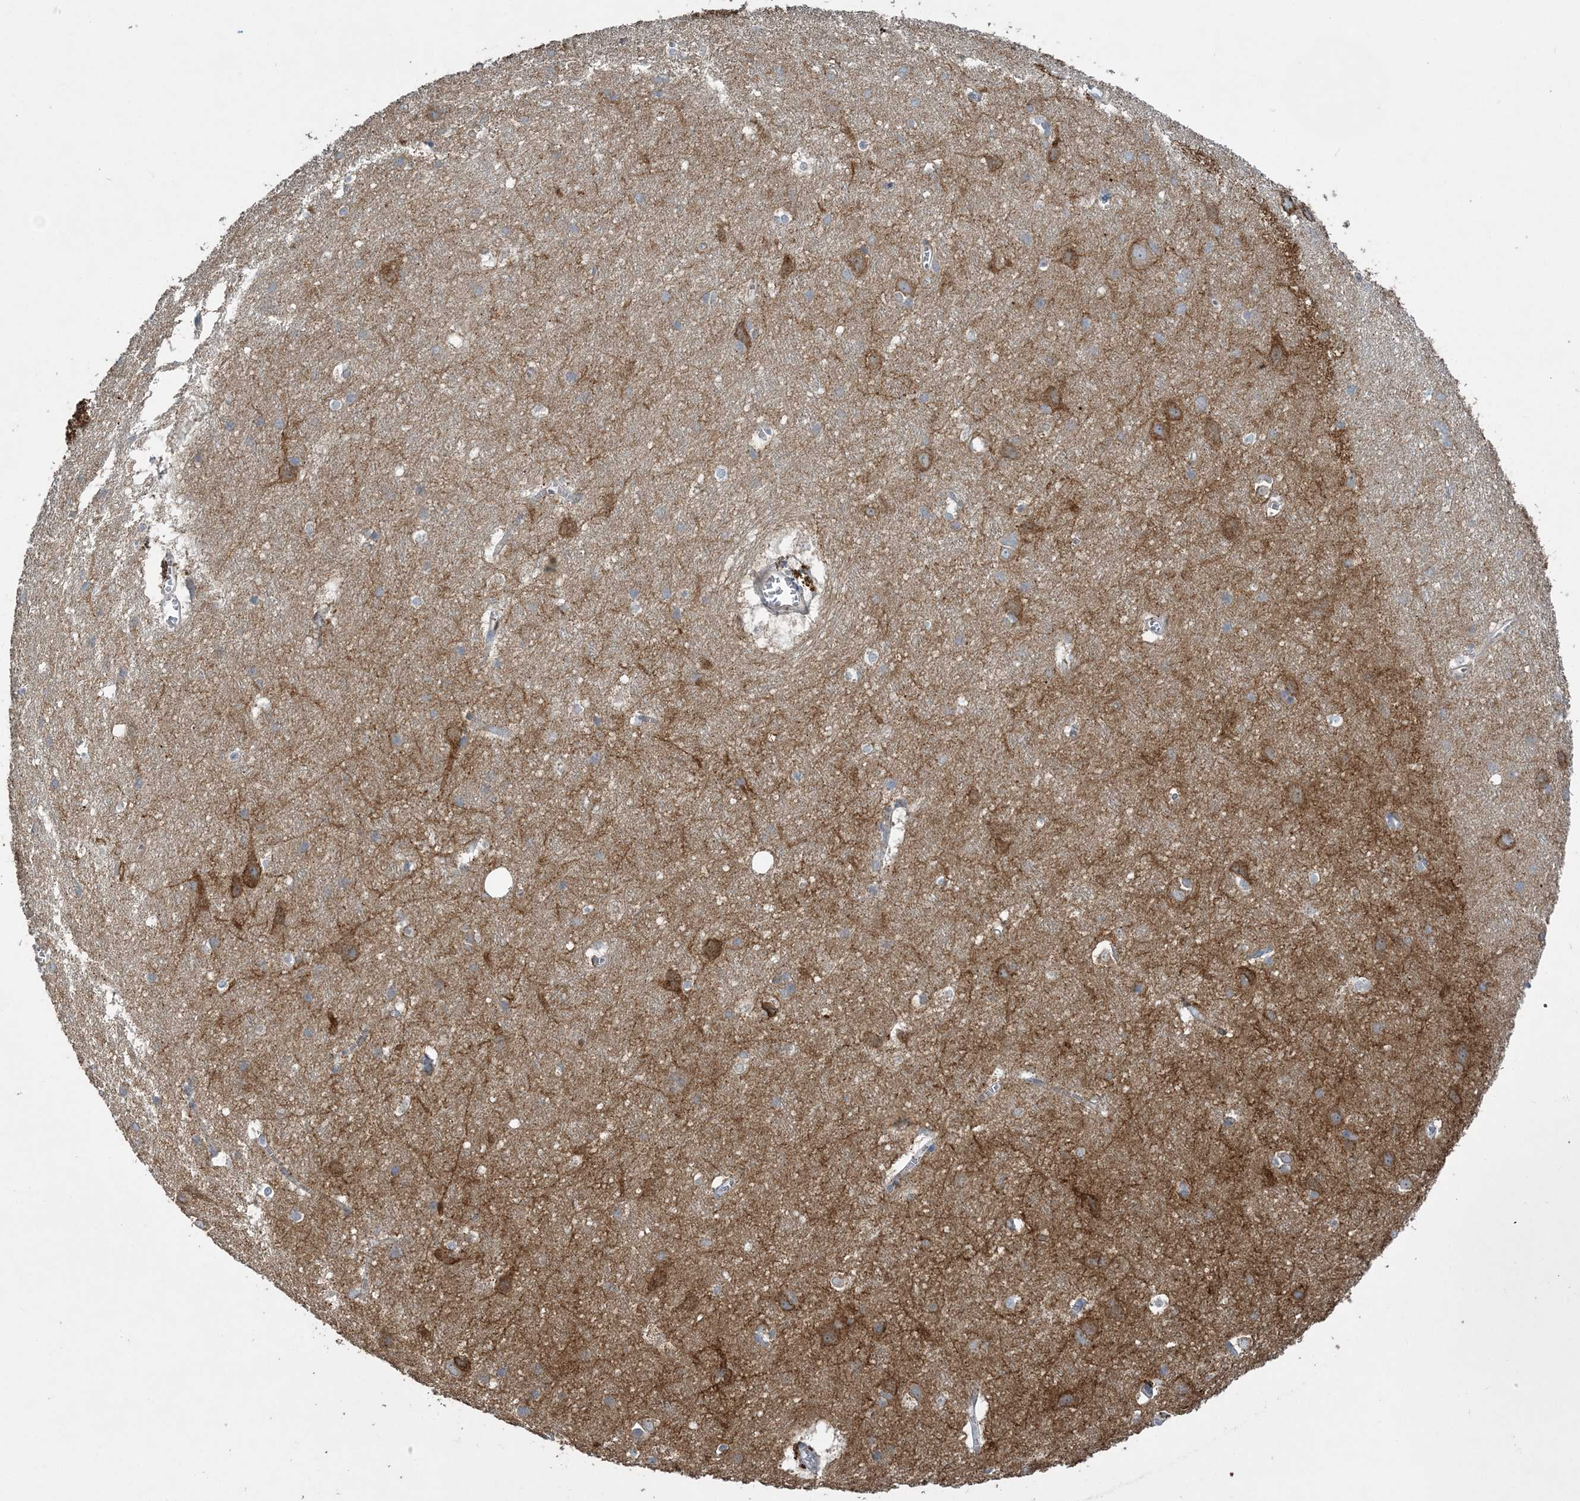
{"staining": {"intensity": "negative", "quantity": "none", "location": "none"}, "tissue": "cerebral cortex", "cell_type": "Endothelial cells", "image_type": "normal", "snomed": [{"axis": "morphology", "description": "Normal tissue, NOS"}, {"axis": "topography", "description": "Cerebral cortex"}], "caption": "DAB immunohistochemical staining of normal cerebral cortex exhibits no significant staining in endothelial cells.", "gene": "SLC4A10", "patient": {"sex": "male", "age": 54}}